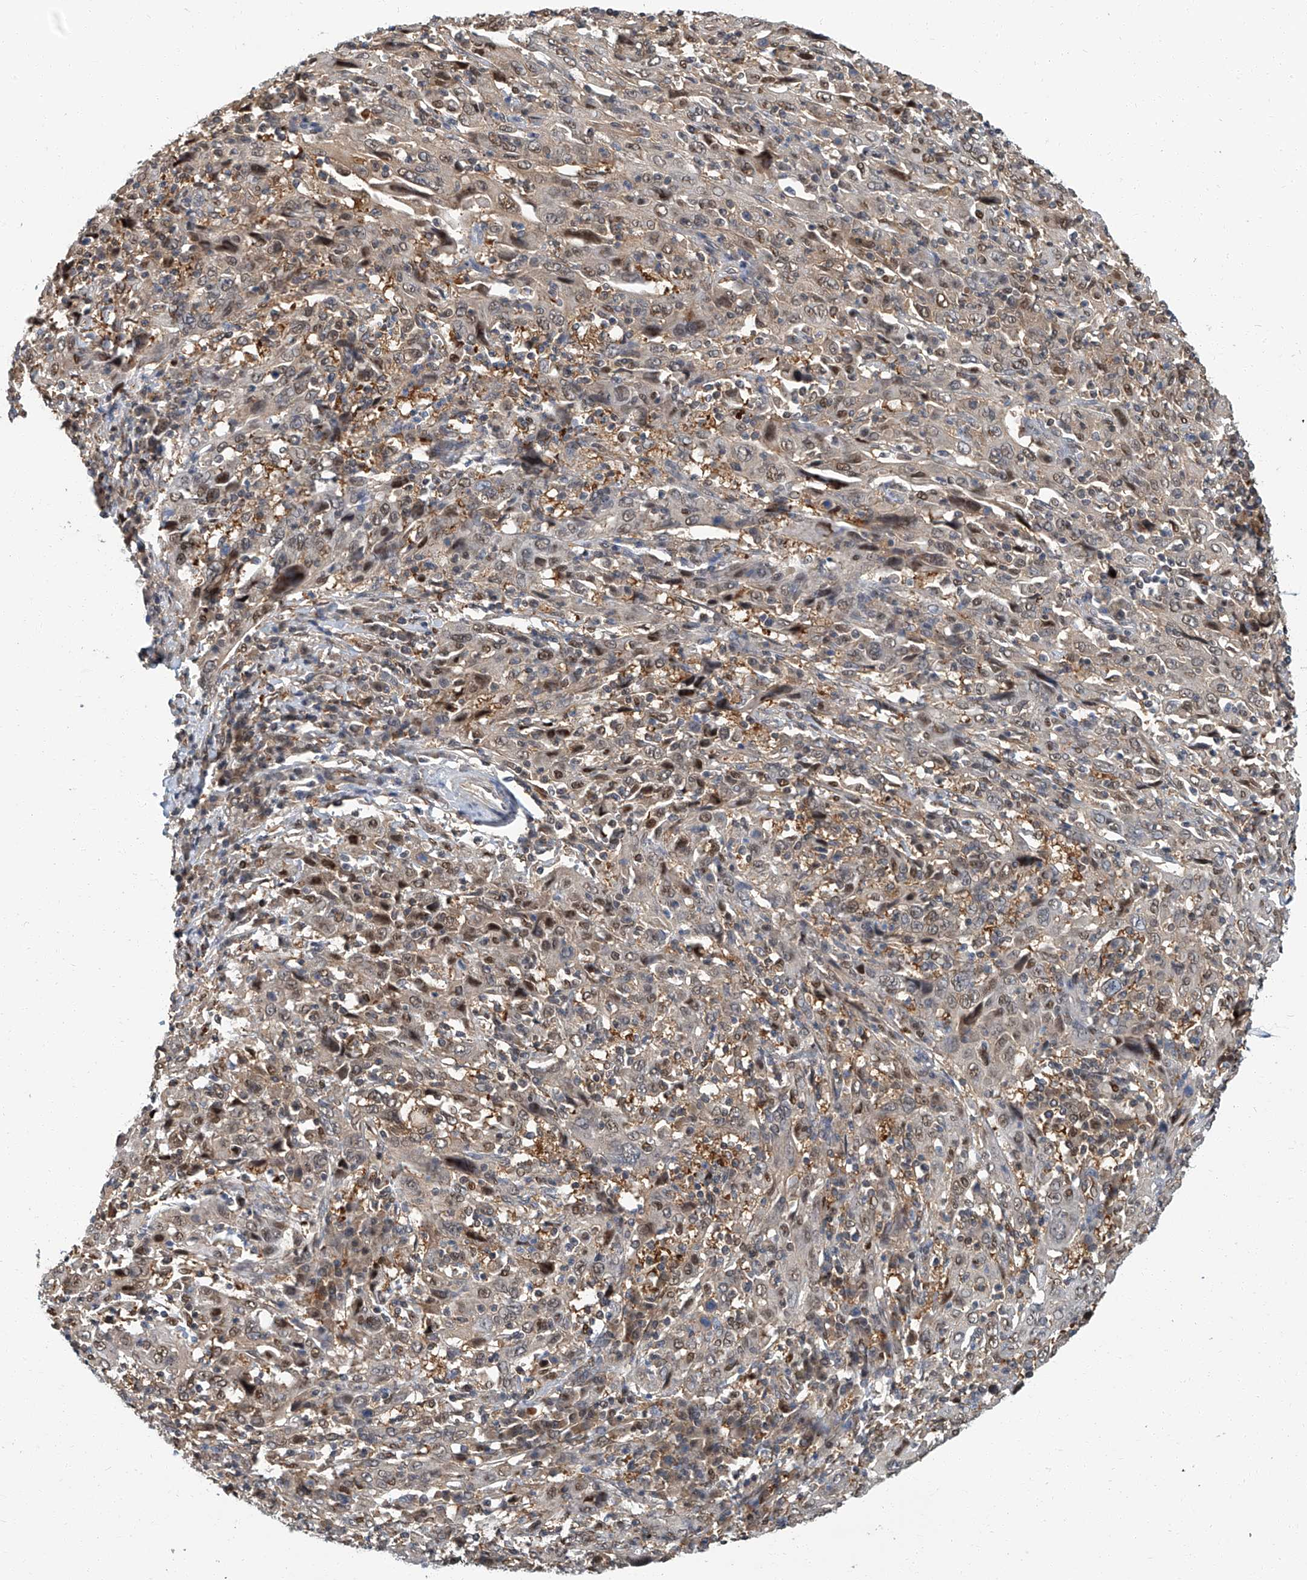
{"staining": {"intensity": "moderate", "quantity": "25%-75%", "location": "nuclear"}, "tissue": "cervical cancer", "cell_type": "Tumor cells", "image_type": "cancer", "snomed": [{"axis": "morphology", "description": "Squamous cell carcinoma, NOS"}, {"axis": "topography", "description": "Cervix"}], "caption": "Protein expression analysis of cervical squamous cell carcinoma demonstrates moderate nuclear positivity in about 25%-75% of tumor cells.", "gene": "PSMB10", "patient": {"sex": "female", "age": 46}}